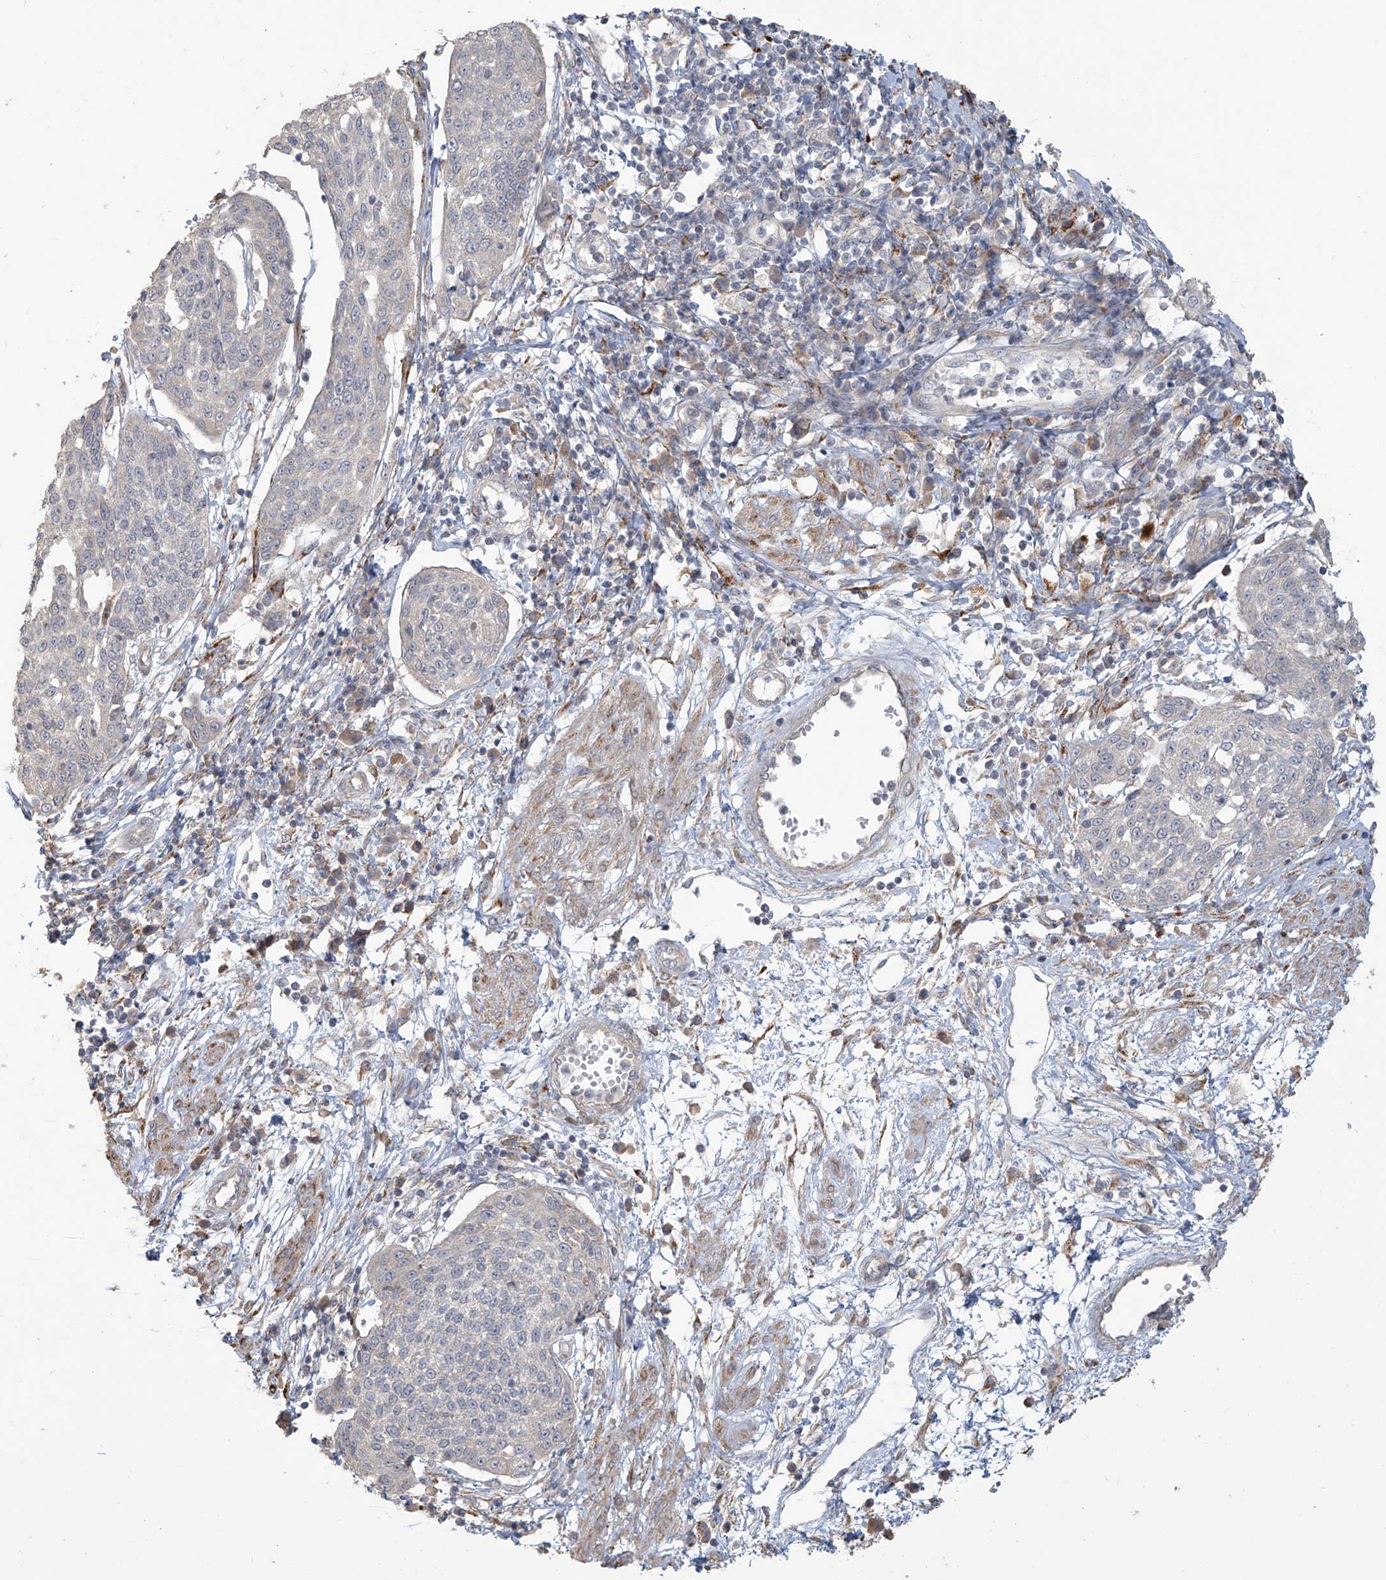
{"staining": {"intensity": "negative", "quantity": "none", "location": "none"}, "tissue": "cervical cancer", "cell_type": "Tumor cells", "image_type": "cancer", "snomed": [{"axis": "morphology", "description": "Squamous cell carcinoma, NOS"}, {"axis": "topography", "description": "Cervix"}], "caption": "Immunohistochemical staining of cervical cancer shows no significant staining in tumor cells. Brightfield microscopy of immunohistochemistry (IHC) stained with DAB (brown) and hematoxylin (blue), captured at high magnification.", "gene": "MAGIX", "patient": {"sex": "female", "age": 34}}